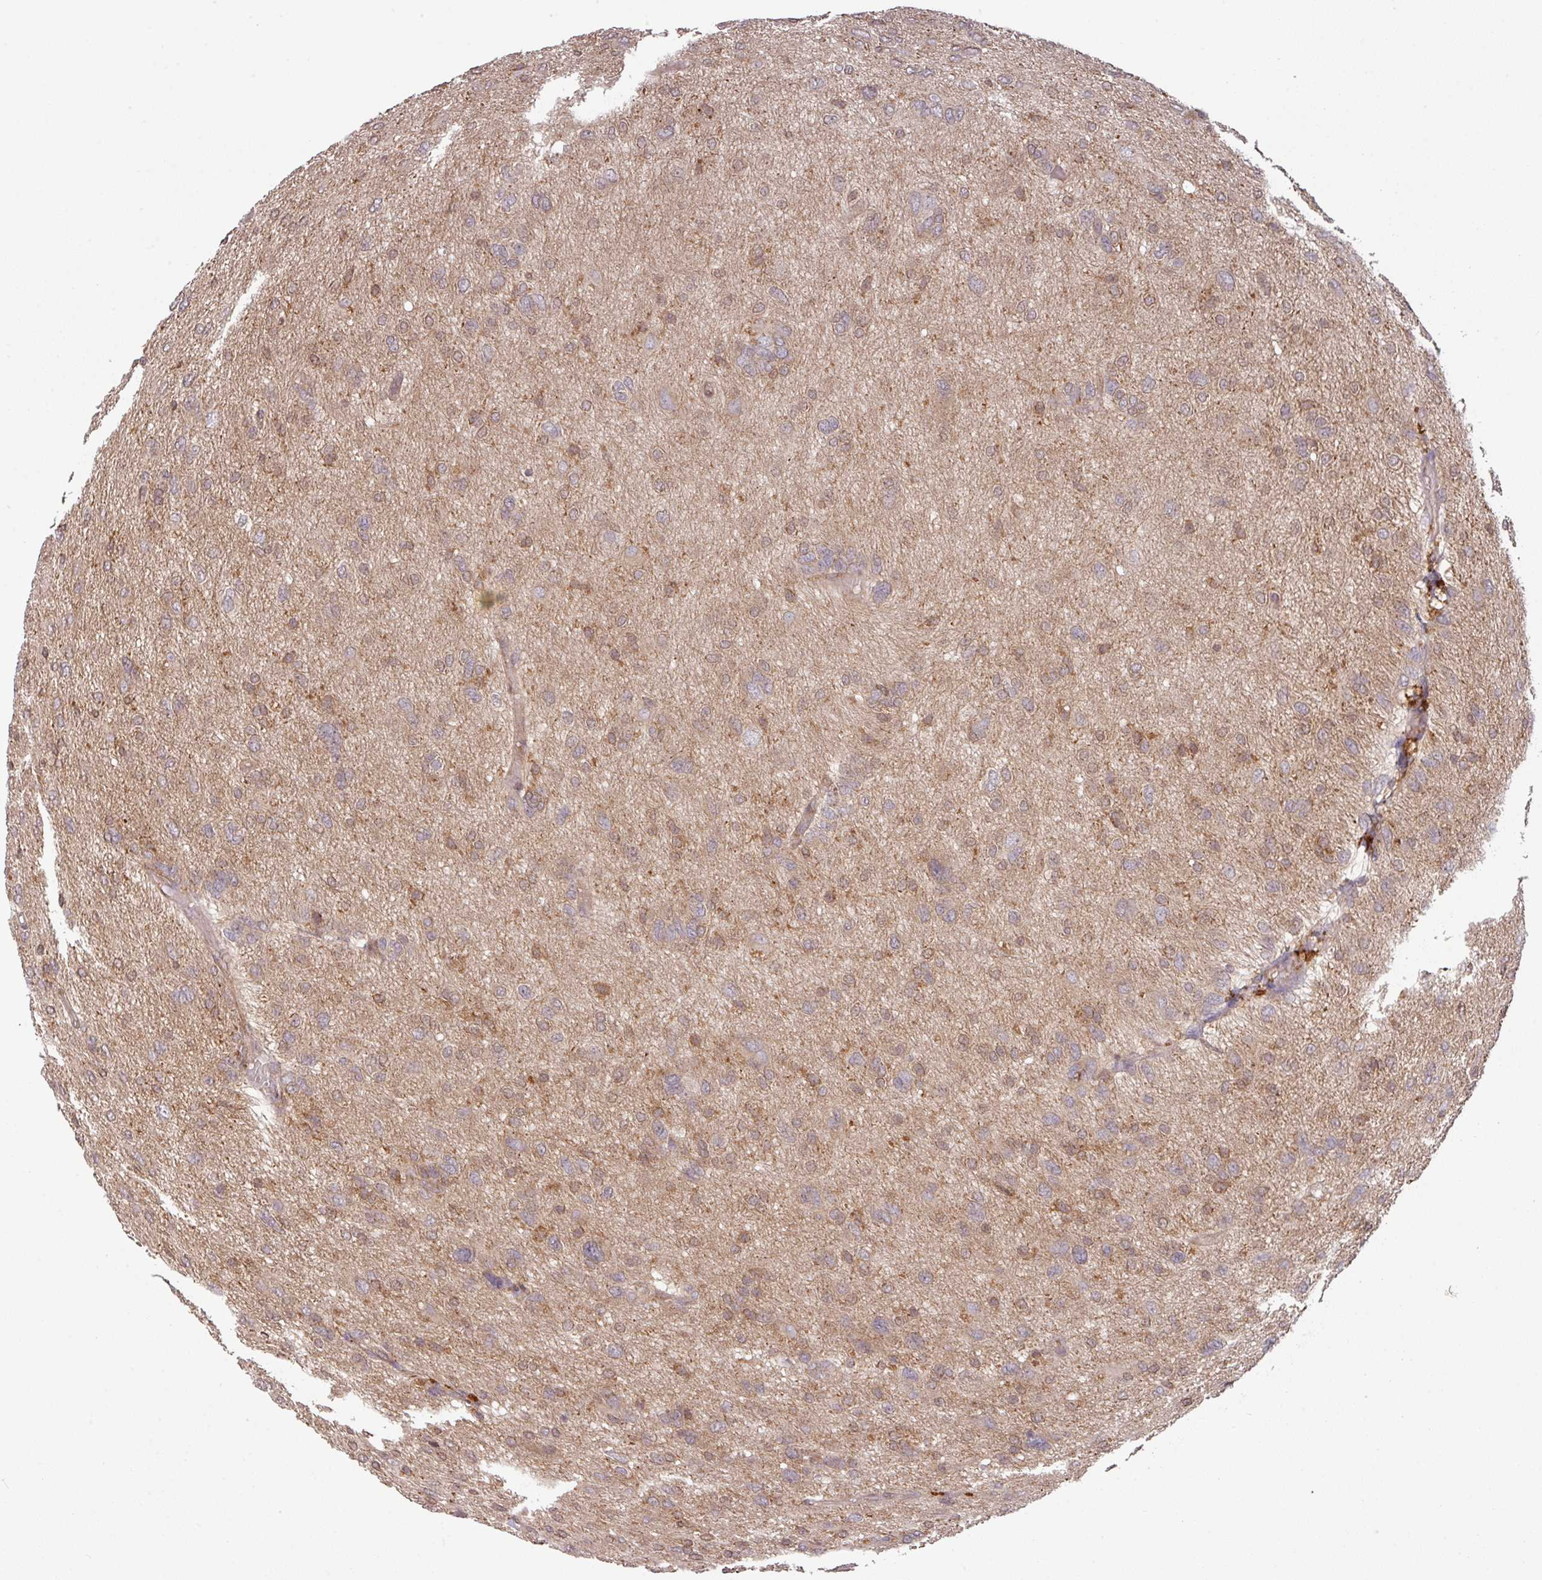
{"staining": {"intensity": "moderate", "quantity": "25%-75%", "location": "cytoplasmic/membranous"}, "tissue": "glioma", "cell_type": "Tumor cells", "image_type": "cancer", "snomed": [{"axis": "morphology", "description": "Glioma, malignant, High grade"}, {"axis": "topography", "description": "Brain"}], "caption": "DAB (3,3'-diaminobenzidine) immunohistochemical staining of glioma exhibits moderate cytoplasmic/membranous protein positivity in approximately 25%-75% of tumor cells.", "gene": "CYFIP2", "patient": {"sex": "female", "age": 59}}